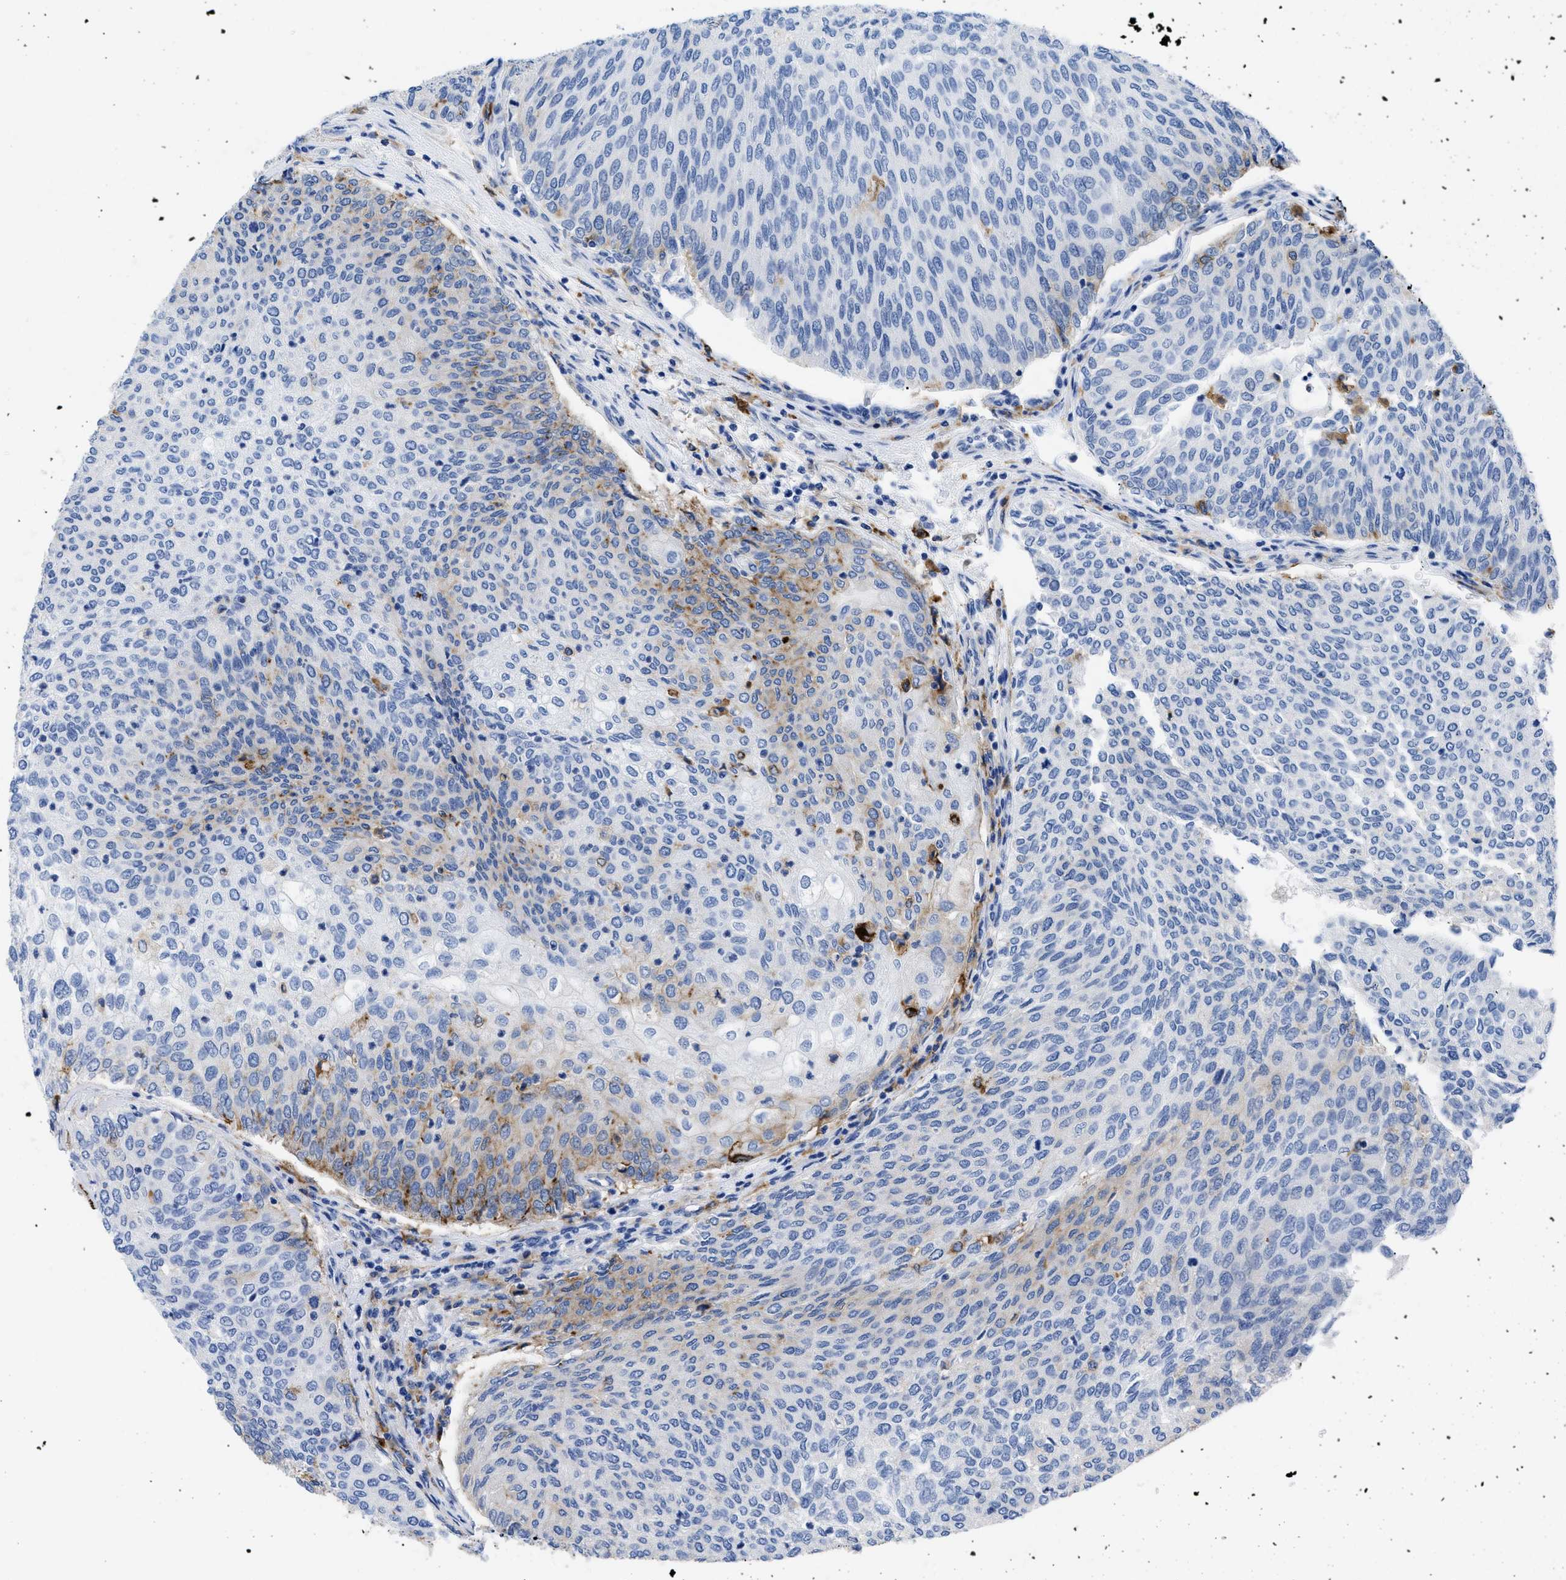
{"staining": {"intensity": "moderate", "quantity": "<25%", "location": "cytoplasmic/membranous"}, "tissue": "urothelial cancer", "cell_type": "Tumor cells", "image_type": "cancer", "snomed": [{"axis": "morphology", "description": "Urothelial carcinoma, Low grade"}, {"axis": "topography", "description": "Urinary bladder"}], "caption": "About <25% of tumor cells in human urothelial cancer display moderate cytoplasmic/membranous protein staining as visualized by brown immunohistochemical staining.", "gene": "HLA-DPA1", "patient": {"sex": "female", "age": 79}}